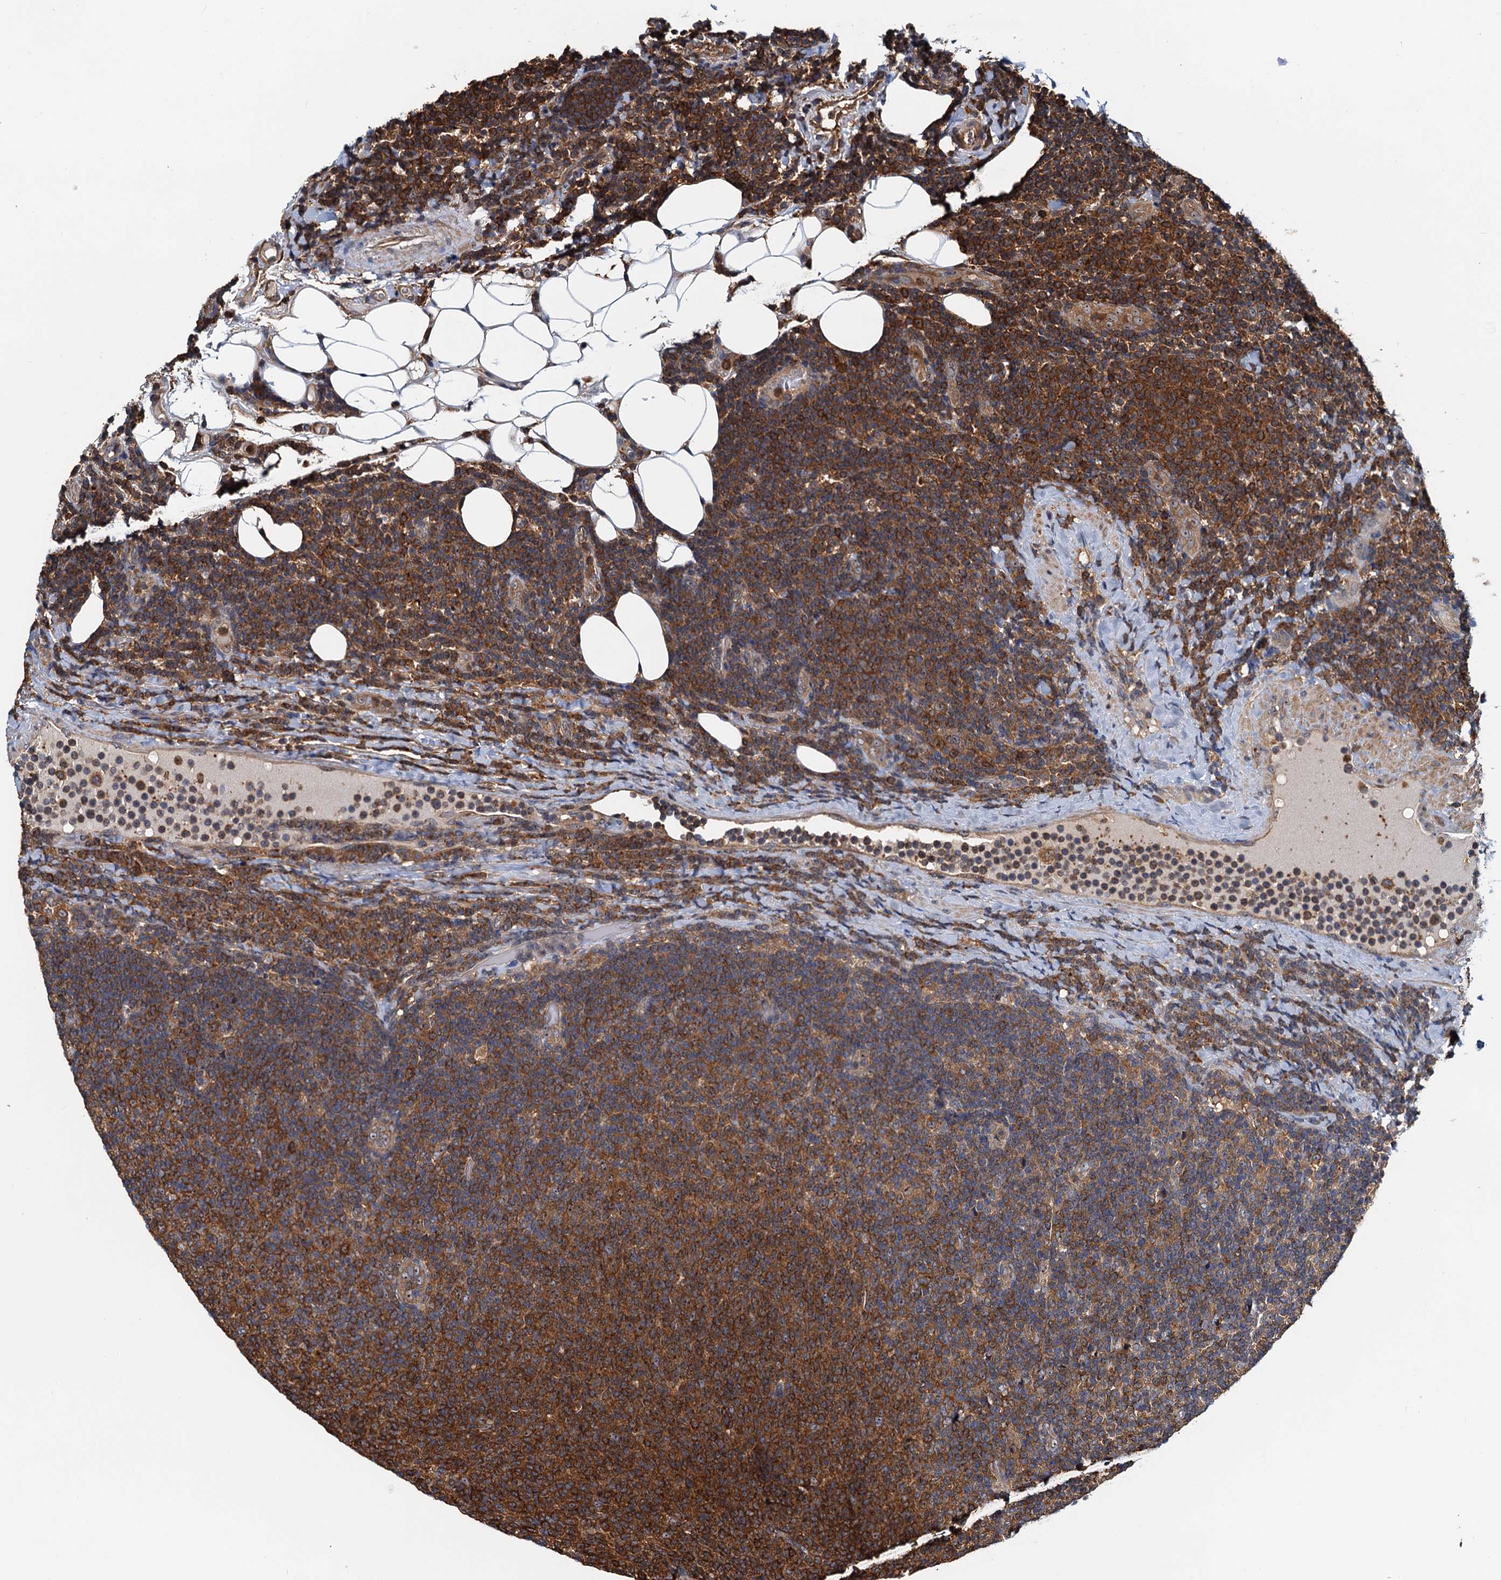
{"staining": {"intensity": "strong", "quantity": ">75%", "location": "cytoplasmic/membranous"}, "tissue": "lymphoma", "cell_type": "Tumor cells", "image_type": "cancer", "snomed": [{"axis": "morphology", "description": "Malignant lymphoma, non-Hodgkin's type, Low grade"}, {"axis": "topography", "description": "Lymph node"}], "caption": "This is an image of immunohistochemistry (IHC) staining of low-grade malignant lymphoma, non-Hodgkin's type, which shows strong expression in the cytoplasmic/membranous of tumor cells.", "gene": "USP6NL", "patient": {"sex": "male", "age": 66}}